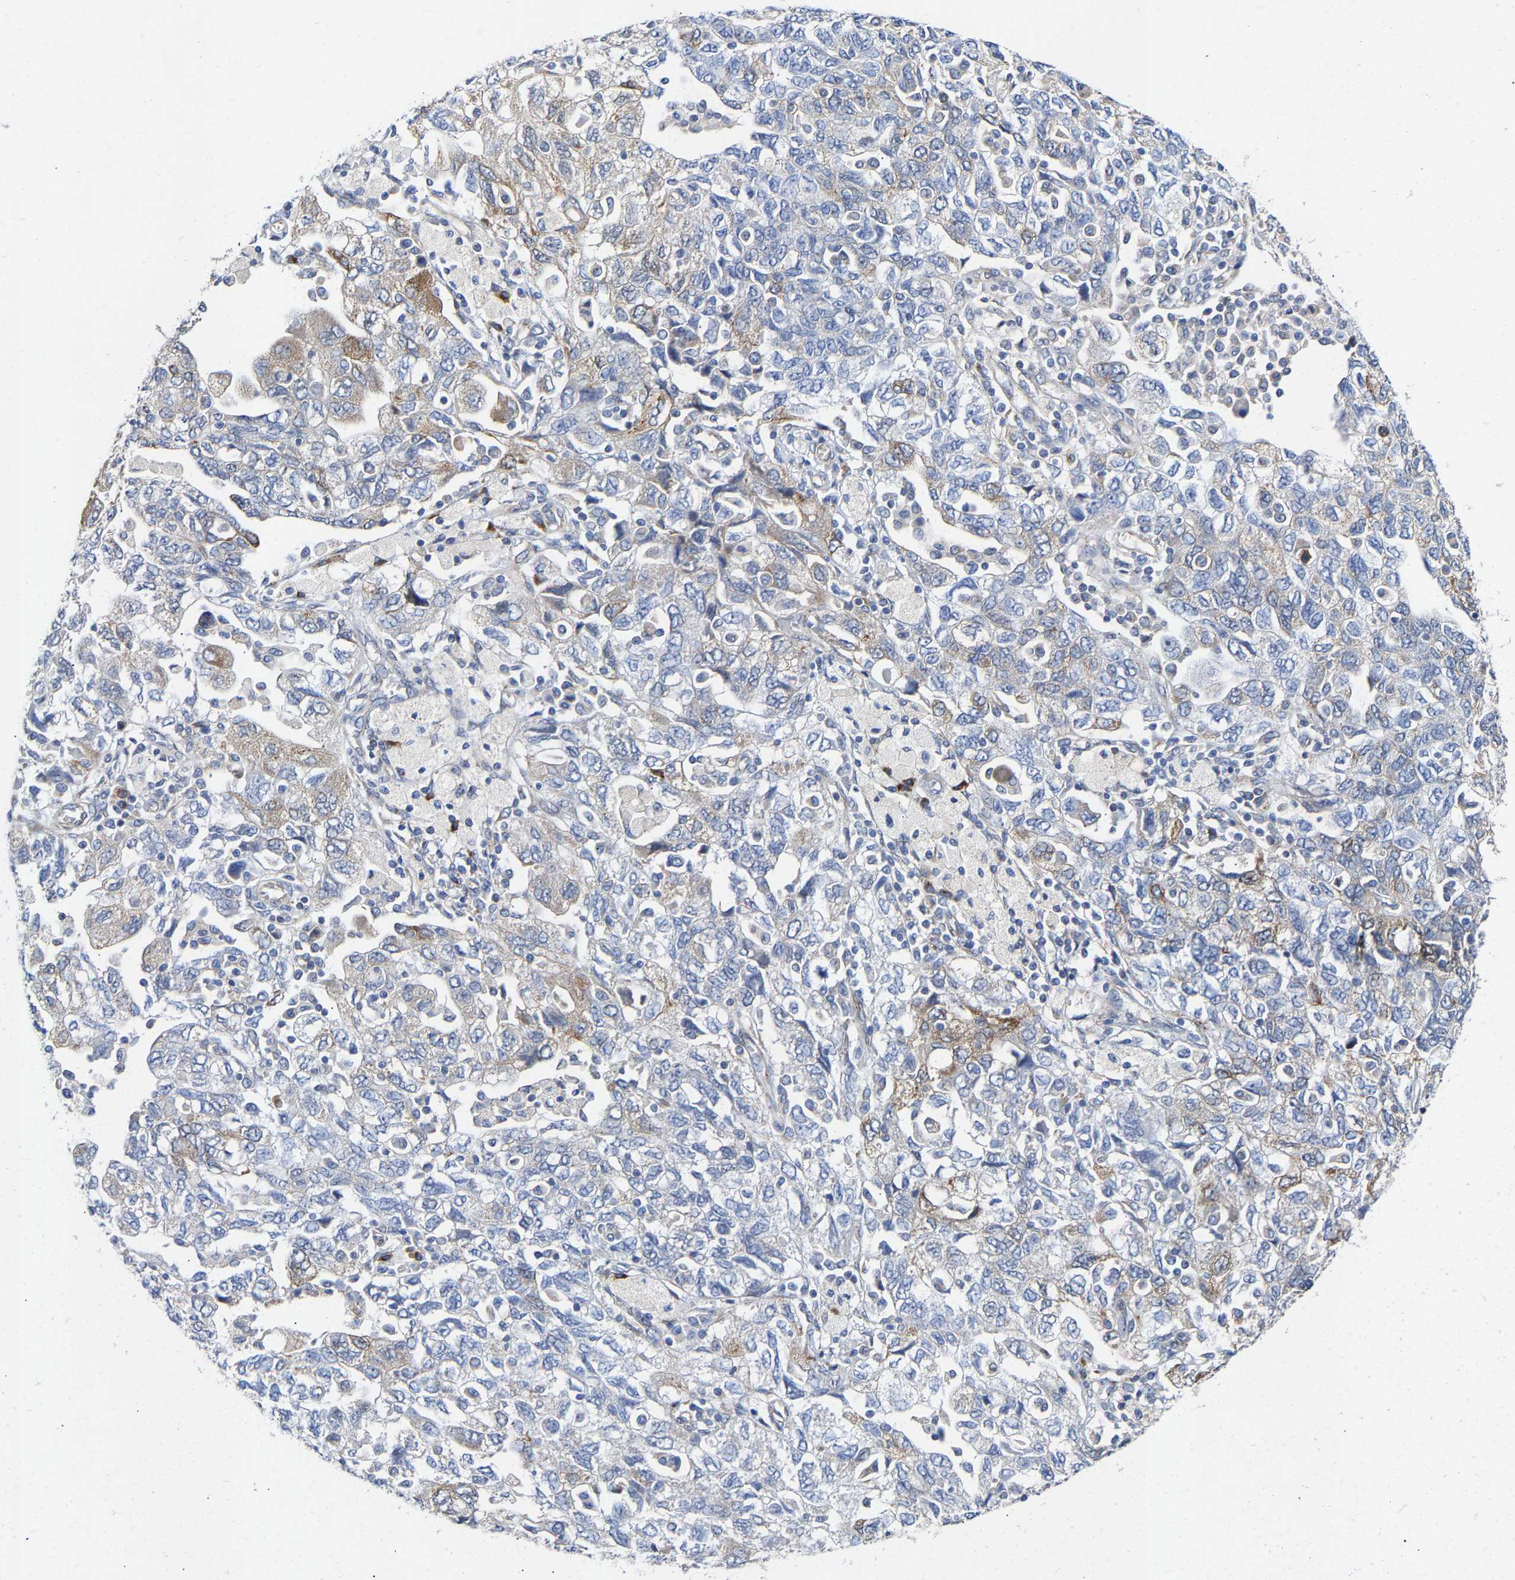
{"staining": {"intensity": "moderate", "quantity": "<25%", "location": "cytoplasmic/membranous"}, "tissue": "ovarian cancer", "cell_type": "Tumor cells", "image_type": "cancer", "snomed": [{"axis": "morphology", "description": "Carcinoma, NOS"}, {"axis": "morphology", "description": "Cystadenocarcinoma, serous, NOS"}, {"axis": "topography", "description": "Ovary"}], "caption": "A low amount of moderate cytoplasmic/membranous staining is present in about <25% of tumor cells in ovarian cancer (serous cystadenocarcinoma) tissue.", "gene": "PPP1R15A", "patient": {"sex": "female", "age": 69}}